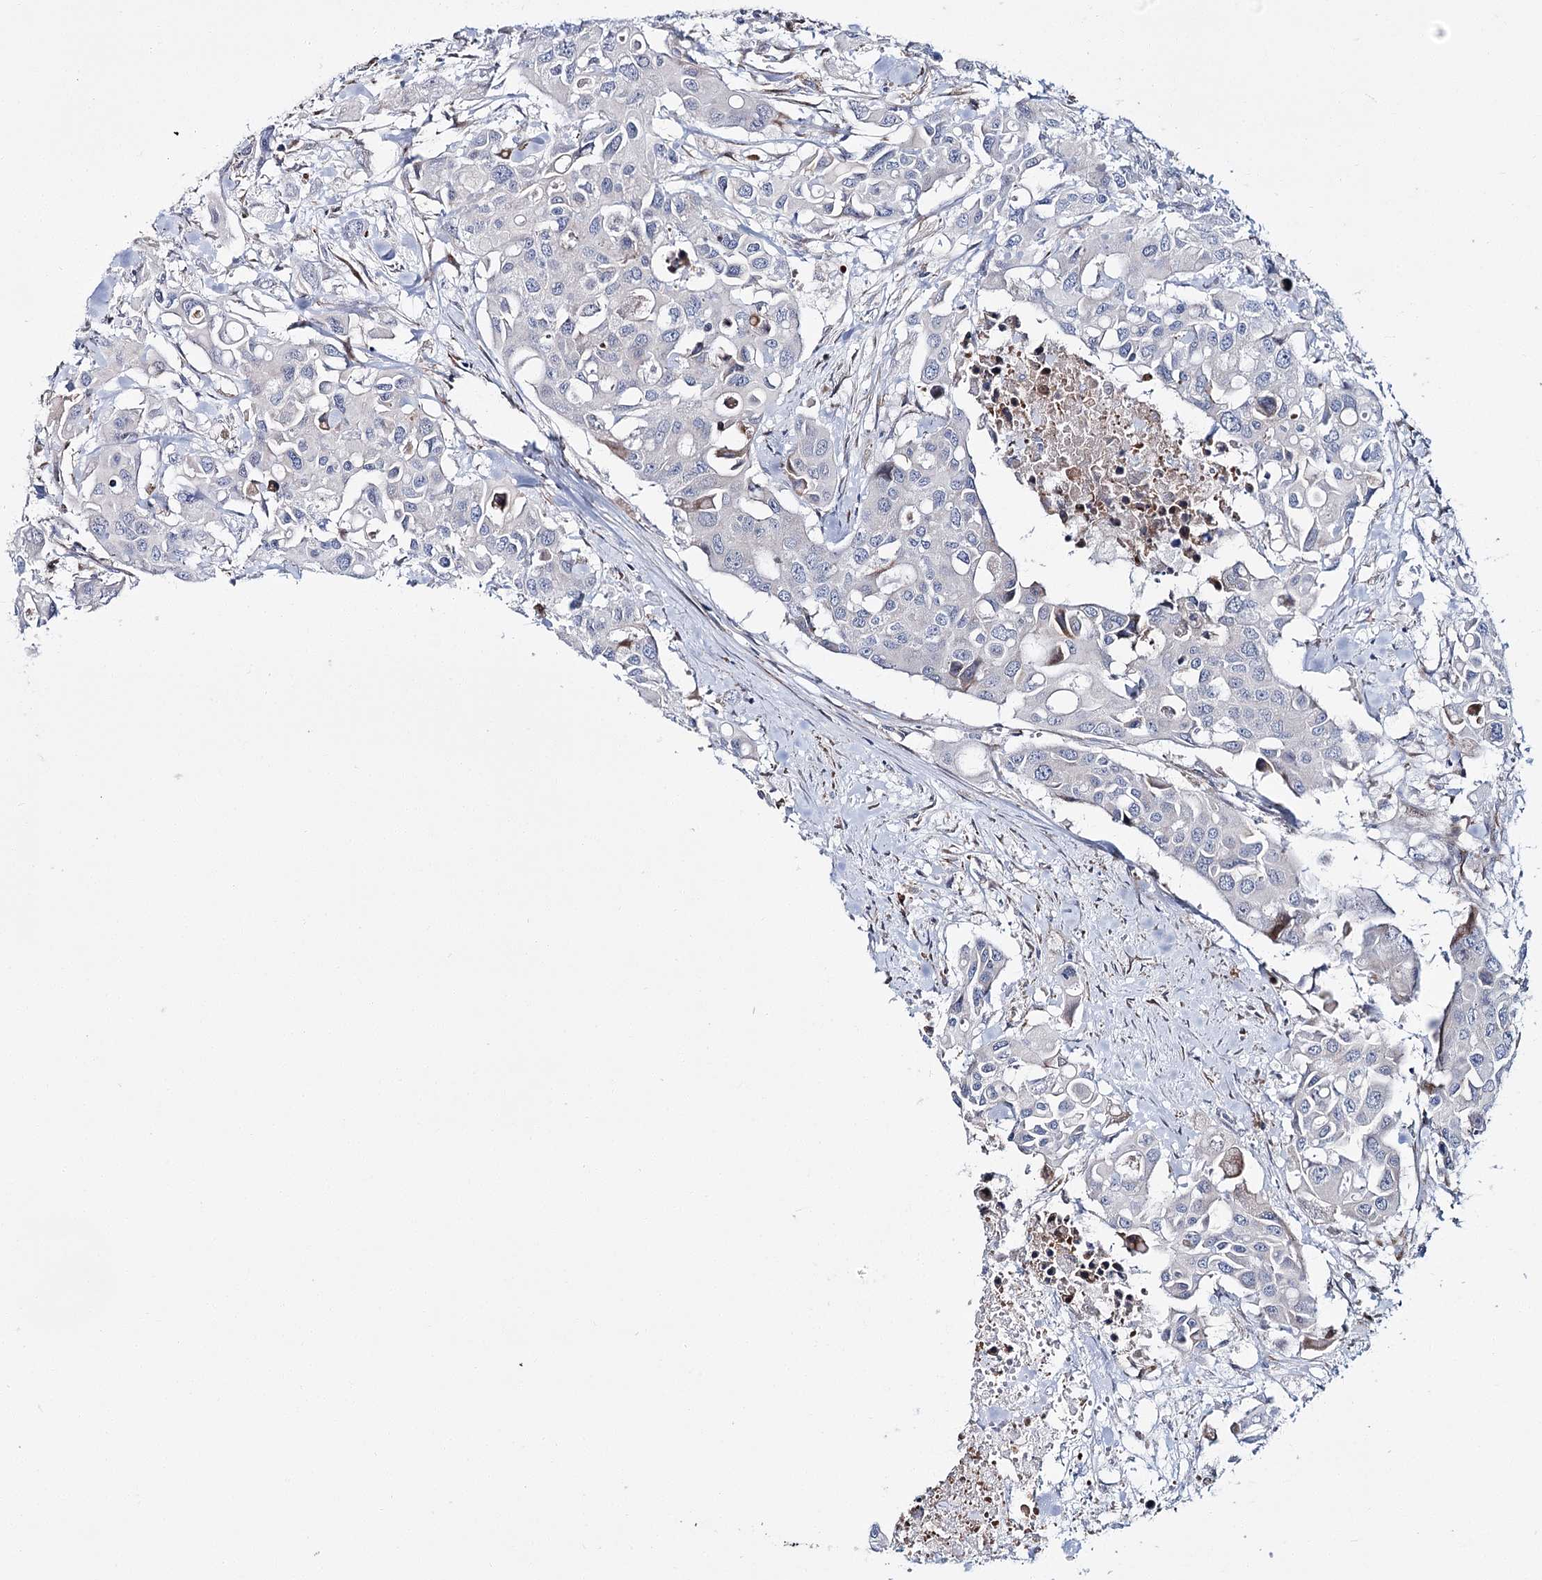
{"staining": {"intensity": "negative", "quantity": "none", "location": "none"}, "tissue": "colorectal cancer", "cell_type": "Tumor cells", "image_type": "cancer", "snomed": [{"axis": "morphology", "description": "Adenocarcinoma, NOS"}, {"axis": "topography", "description": "Colon"}], "caption": "Tumor cells are negative for brown protein staining in colorectal cancer (adenocarcinoma). (Brightfield microscopy of DAB immunohistochemistry at high magnification).", "gene": "CPLANE1", "patient": {"sex": "male", "age": 77}}